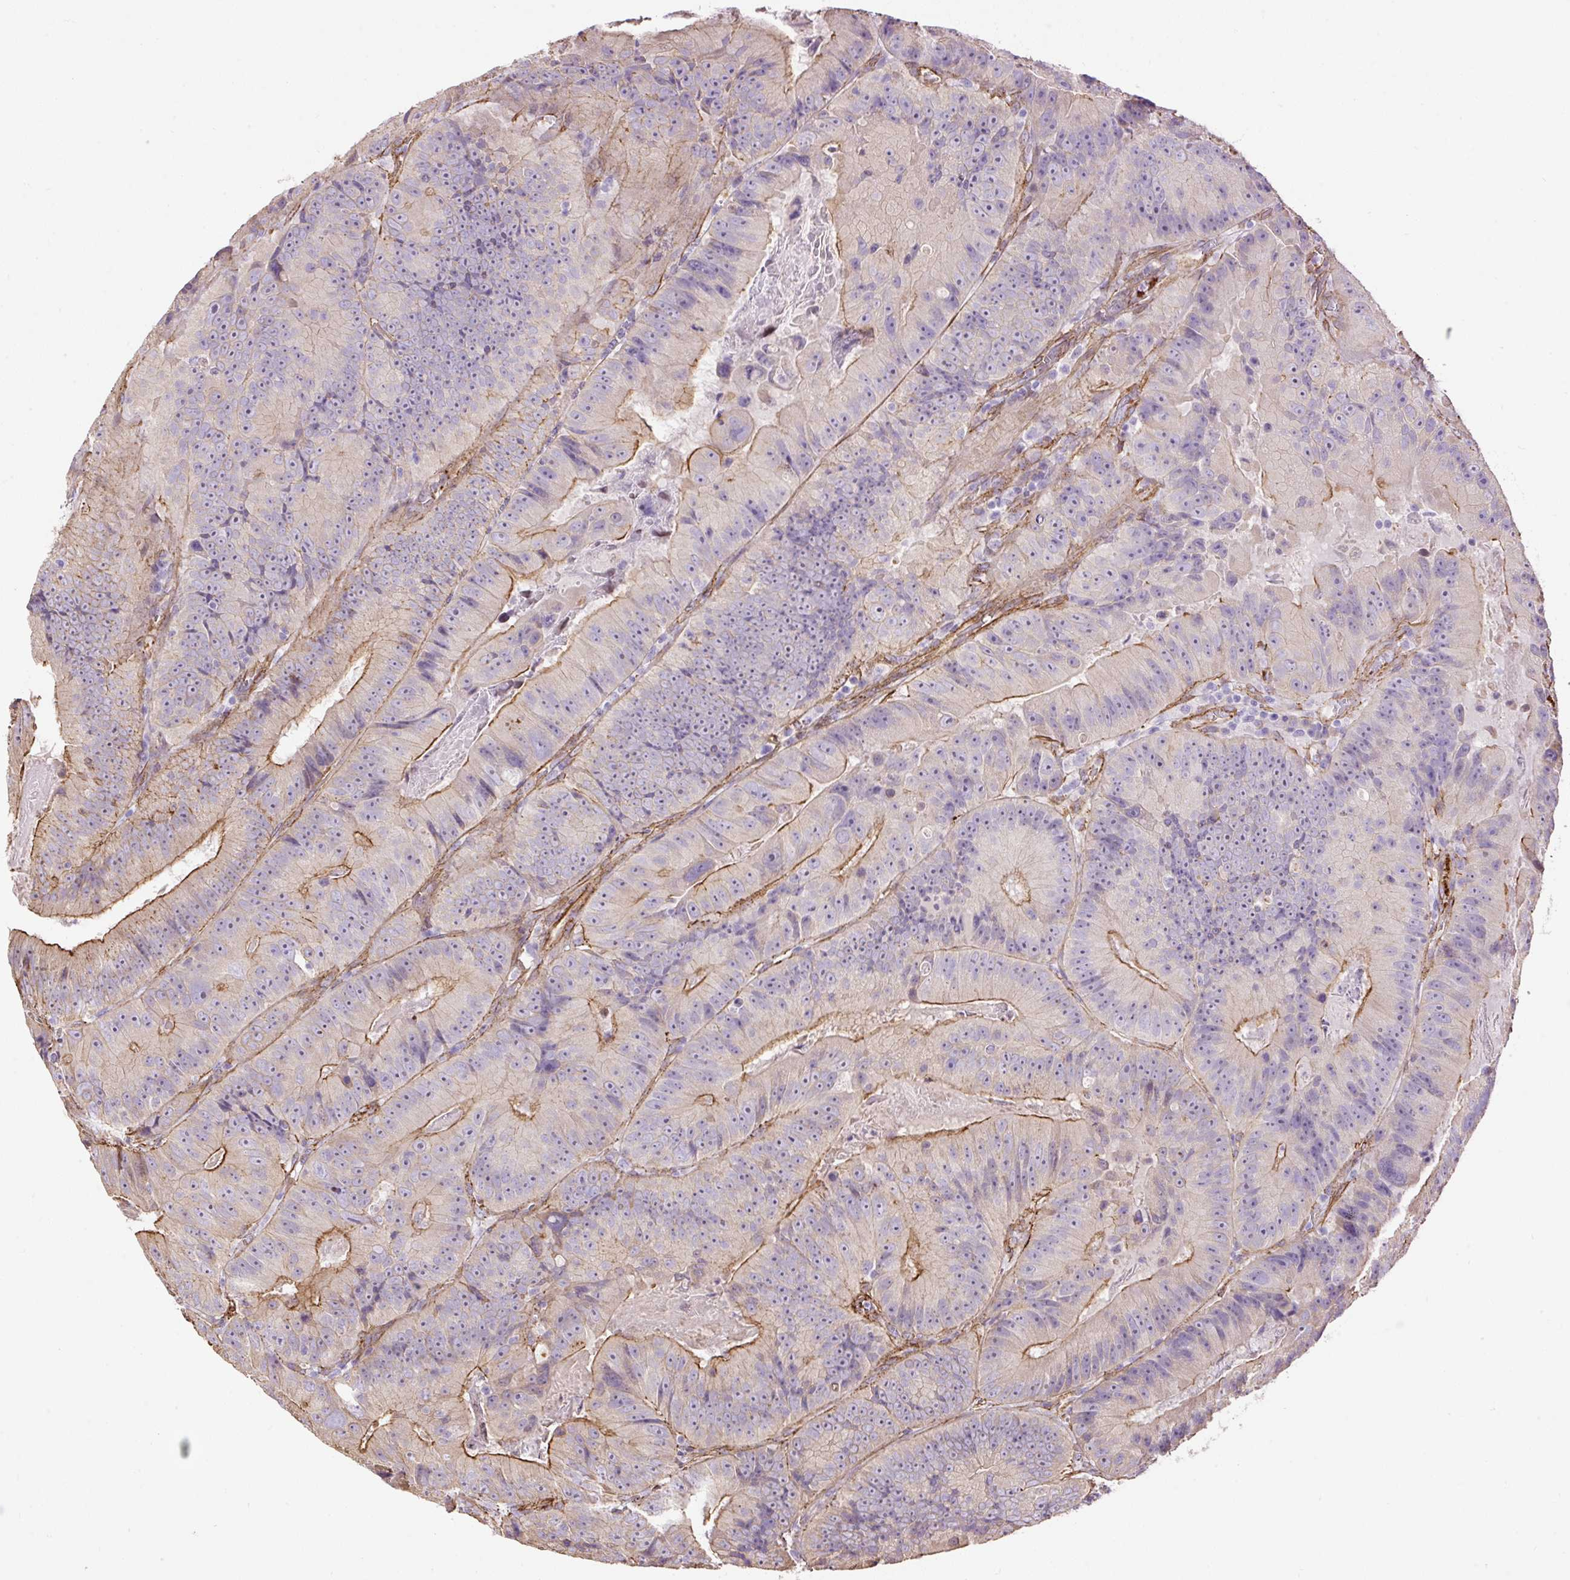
{"staining": {"intensity": "moderate", "quantity": "<25%", "location": "cytoplasmic/membranous"}, "tissue": "colorectal cancer", "cell_type": "Tumor cells", "image_type": "cancer", "snomed": [{"axis": "morphology", "description": "Adenocarcinoma, NOS"}, {"axis": "topography", "description": "Colon"}], "caption": "Immunohistochemical staining of colorectal cancer (adenocarcinoma) reveals moderate cytoplasmic/membranous protein staining in about <25% of tumor cells.", "gene": "MAGEB16", "patient": {"sex": "female", "age": 86}}